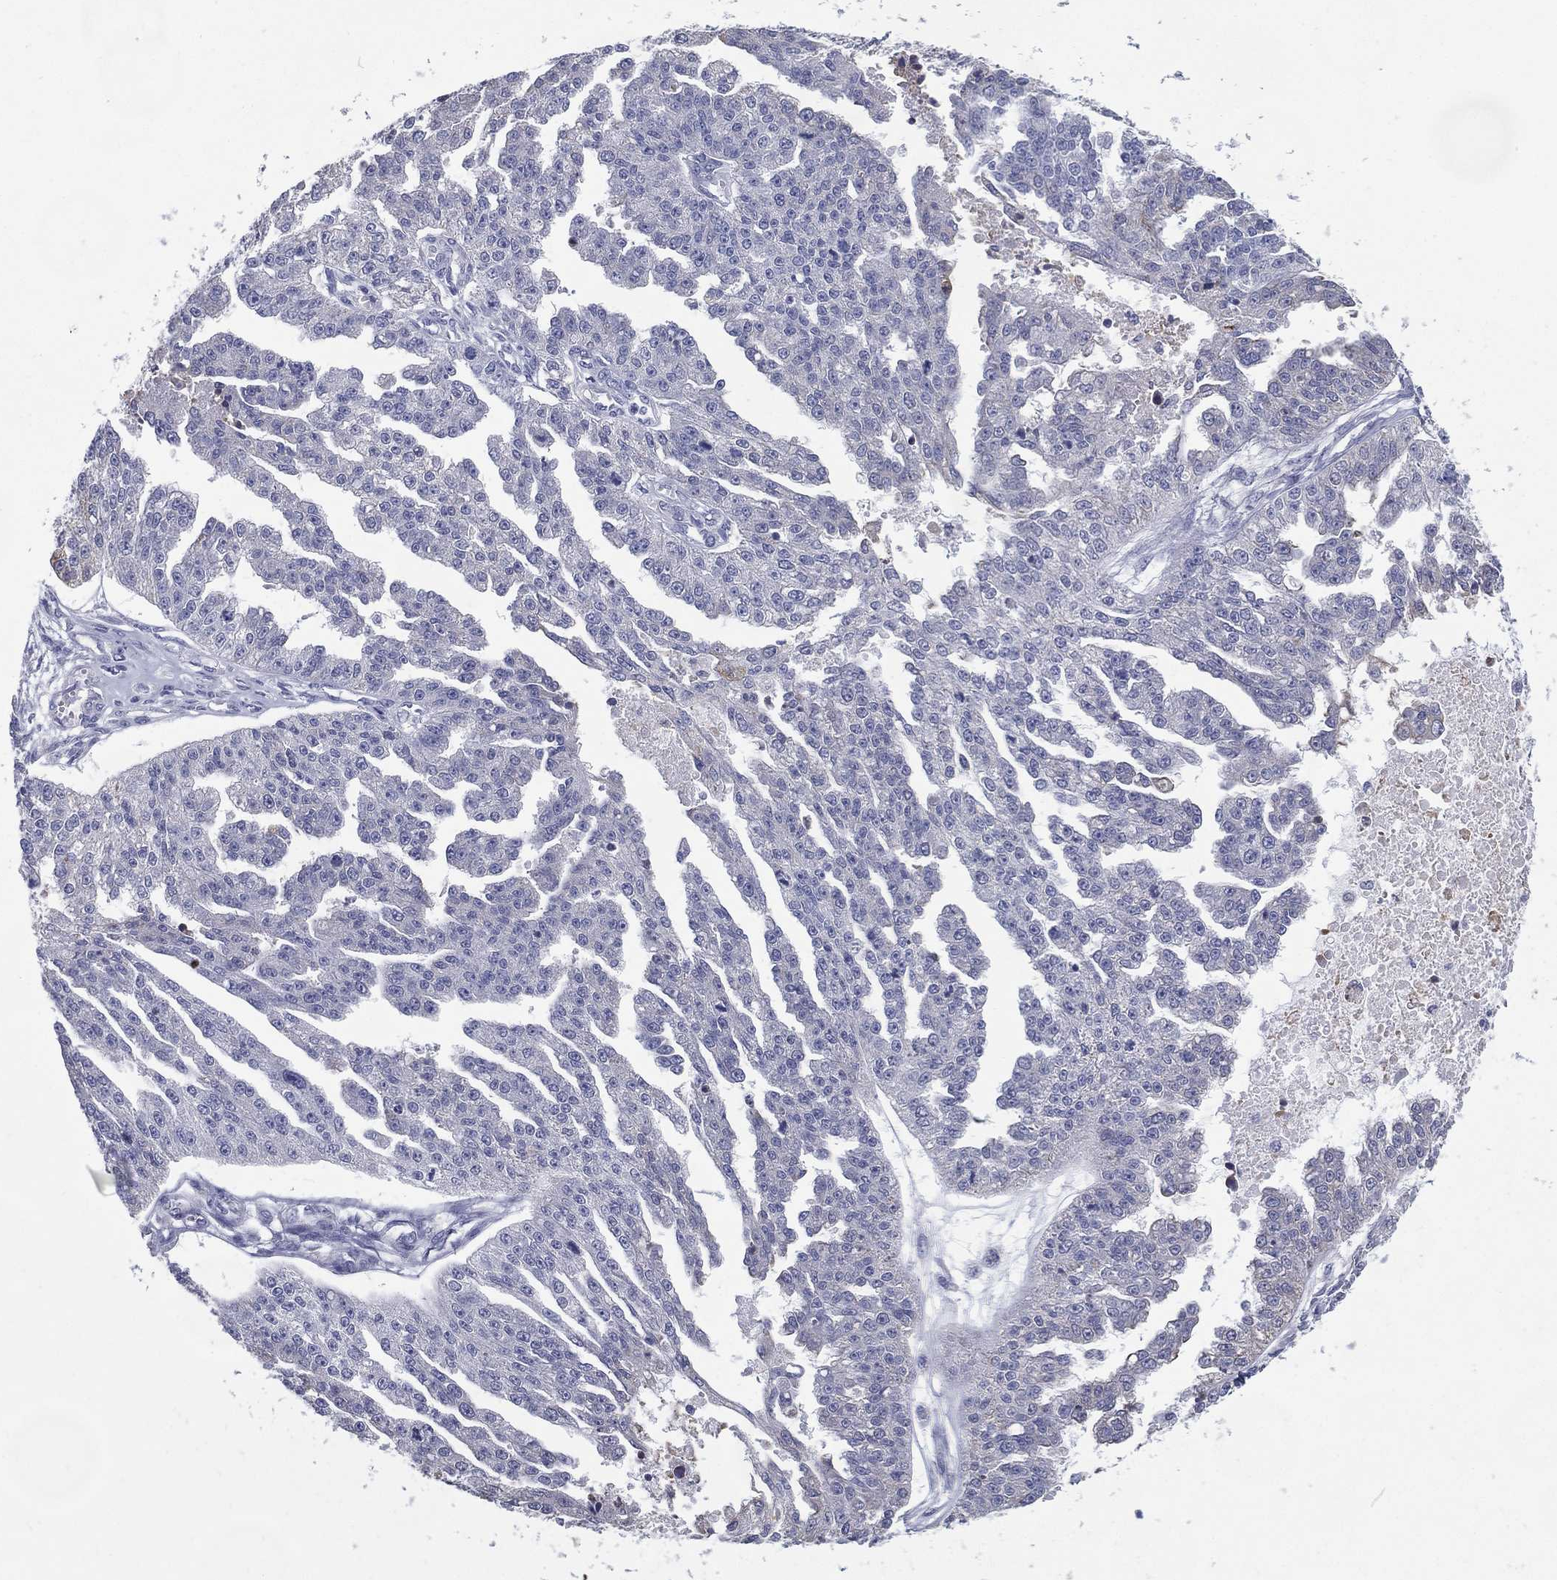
{"staining": {"intensity": "negative", "quantity": "none", "location": "none"}, "tissue": "ovarian cancer", "cell_type": "Tumor cells", "image_type": "cancer", "snomed": [{"axis": "morphology", "description": "Cystadenocarcinoma, serous, NOS"}, {"axis": "topography", "description": "Ovary"}], "caption": "IHC of human serous cystadenocarcinoma (ovarian) displays no positivity in tumor cells.", "gene": "C19orf18", "patient": {"sex": "female", "age": 58}}